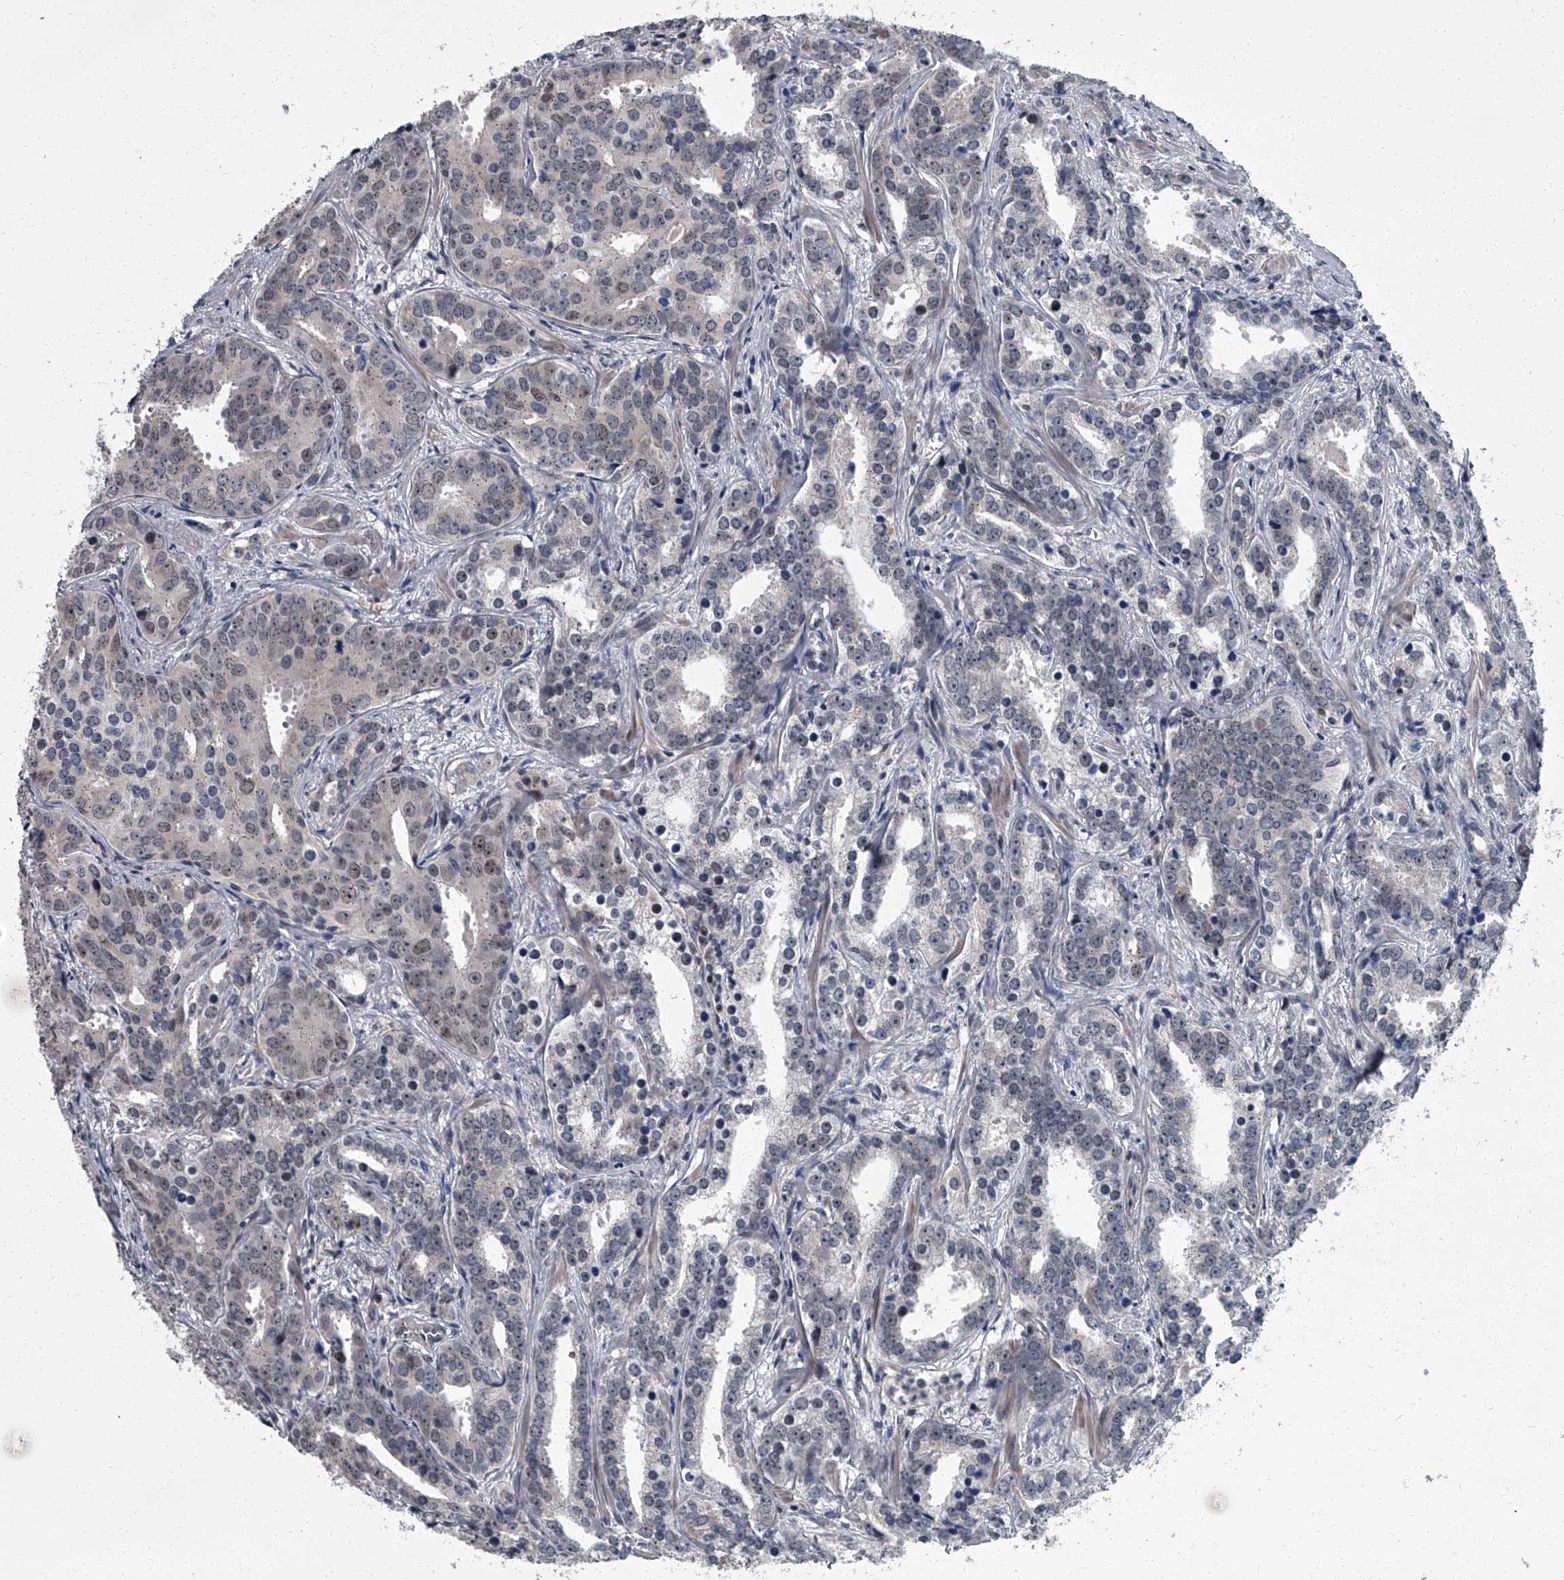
{"staining": {"intensity": "negative", "quantity": "none", "location": "none"}, "tissue": "prostate cancer", "cell_type": "Tumor cells", "image_type": "cancer", "snomed": [{"axis": "morphology", "description": "Adenocarcinoma, High grade"}, {"axis": "topography", "description": "Prostate"}], "caption": "A high-resolution histopathology image shows immunohistochemistry (IHC) staining of prostate high-grade adenocarcinoma, which reveals no significant positivity in tumor cells.", "gene": "ZNF274", "patient": {"sex": "male", "age": 62}}